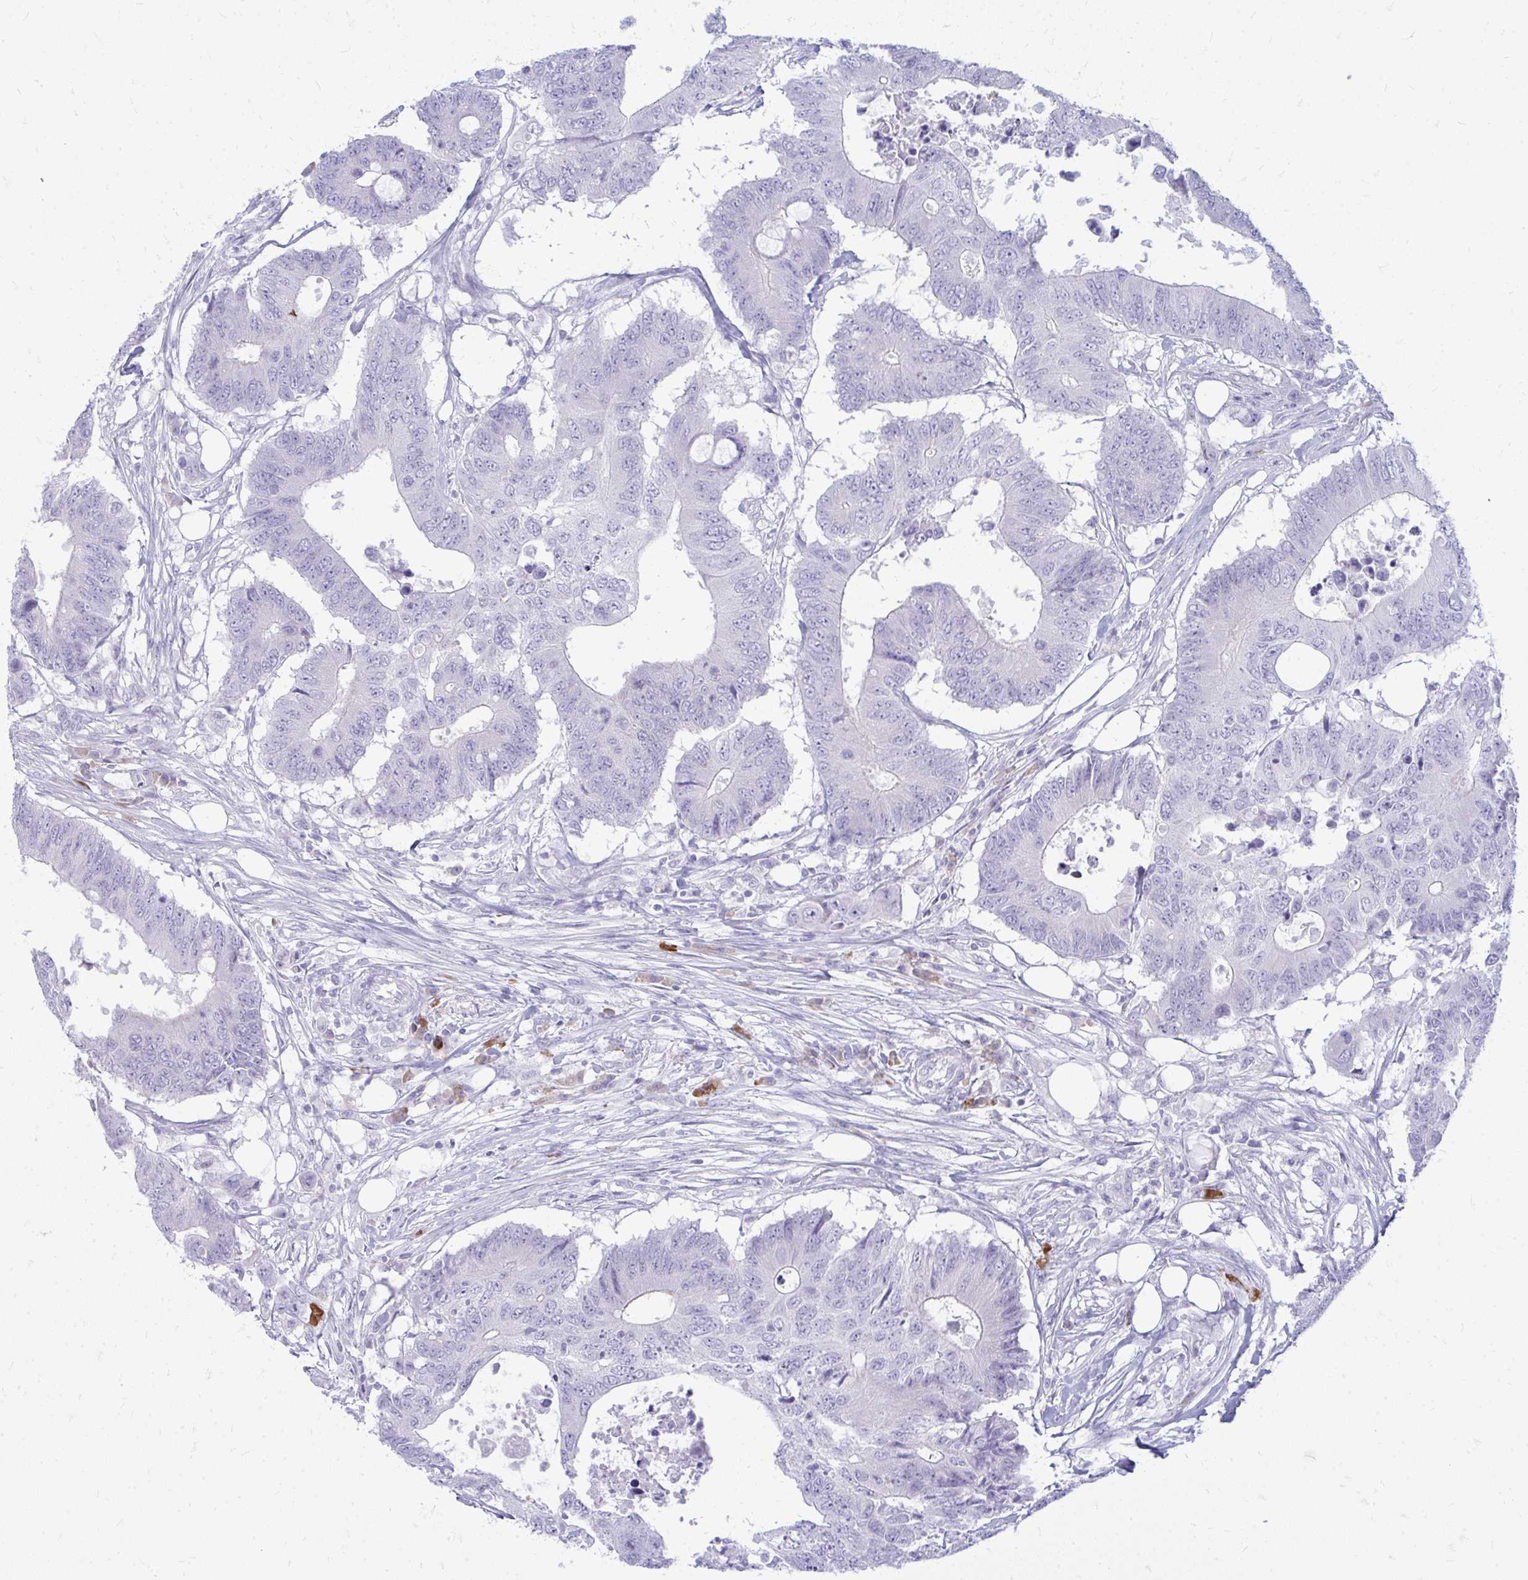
{"staining": {"intensity": "negative", "quantity": "none", "location": "none"}, "tissue": "colorectal cancer", "cell_type": "Tumor cells", "image_type": "cancer", "snomed": [{"axis": "morphology", "description": "Adenocarcinoma, NOS"}, {"axis": "topography", "description": "Colon"}], "caption": "Immunohistochemical staining of human adenocarcinoma (colorectal) demonstrates no significant expression in tumor cells.", "gene": "TSPEAR", "patient": {"sex": "male", "age": 71}}